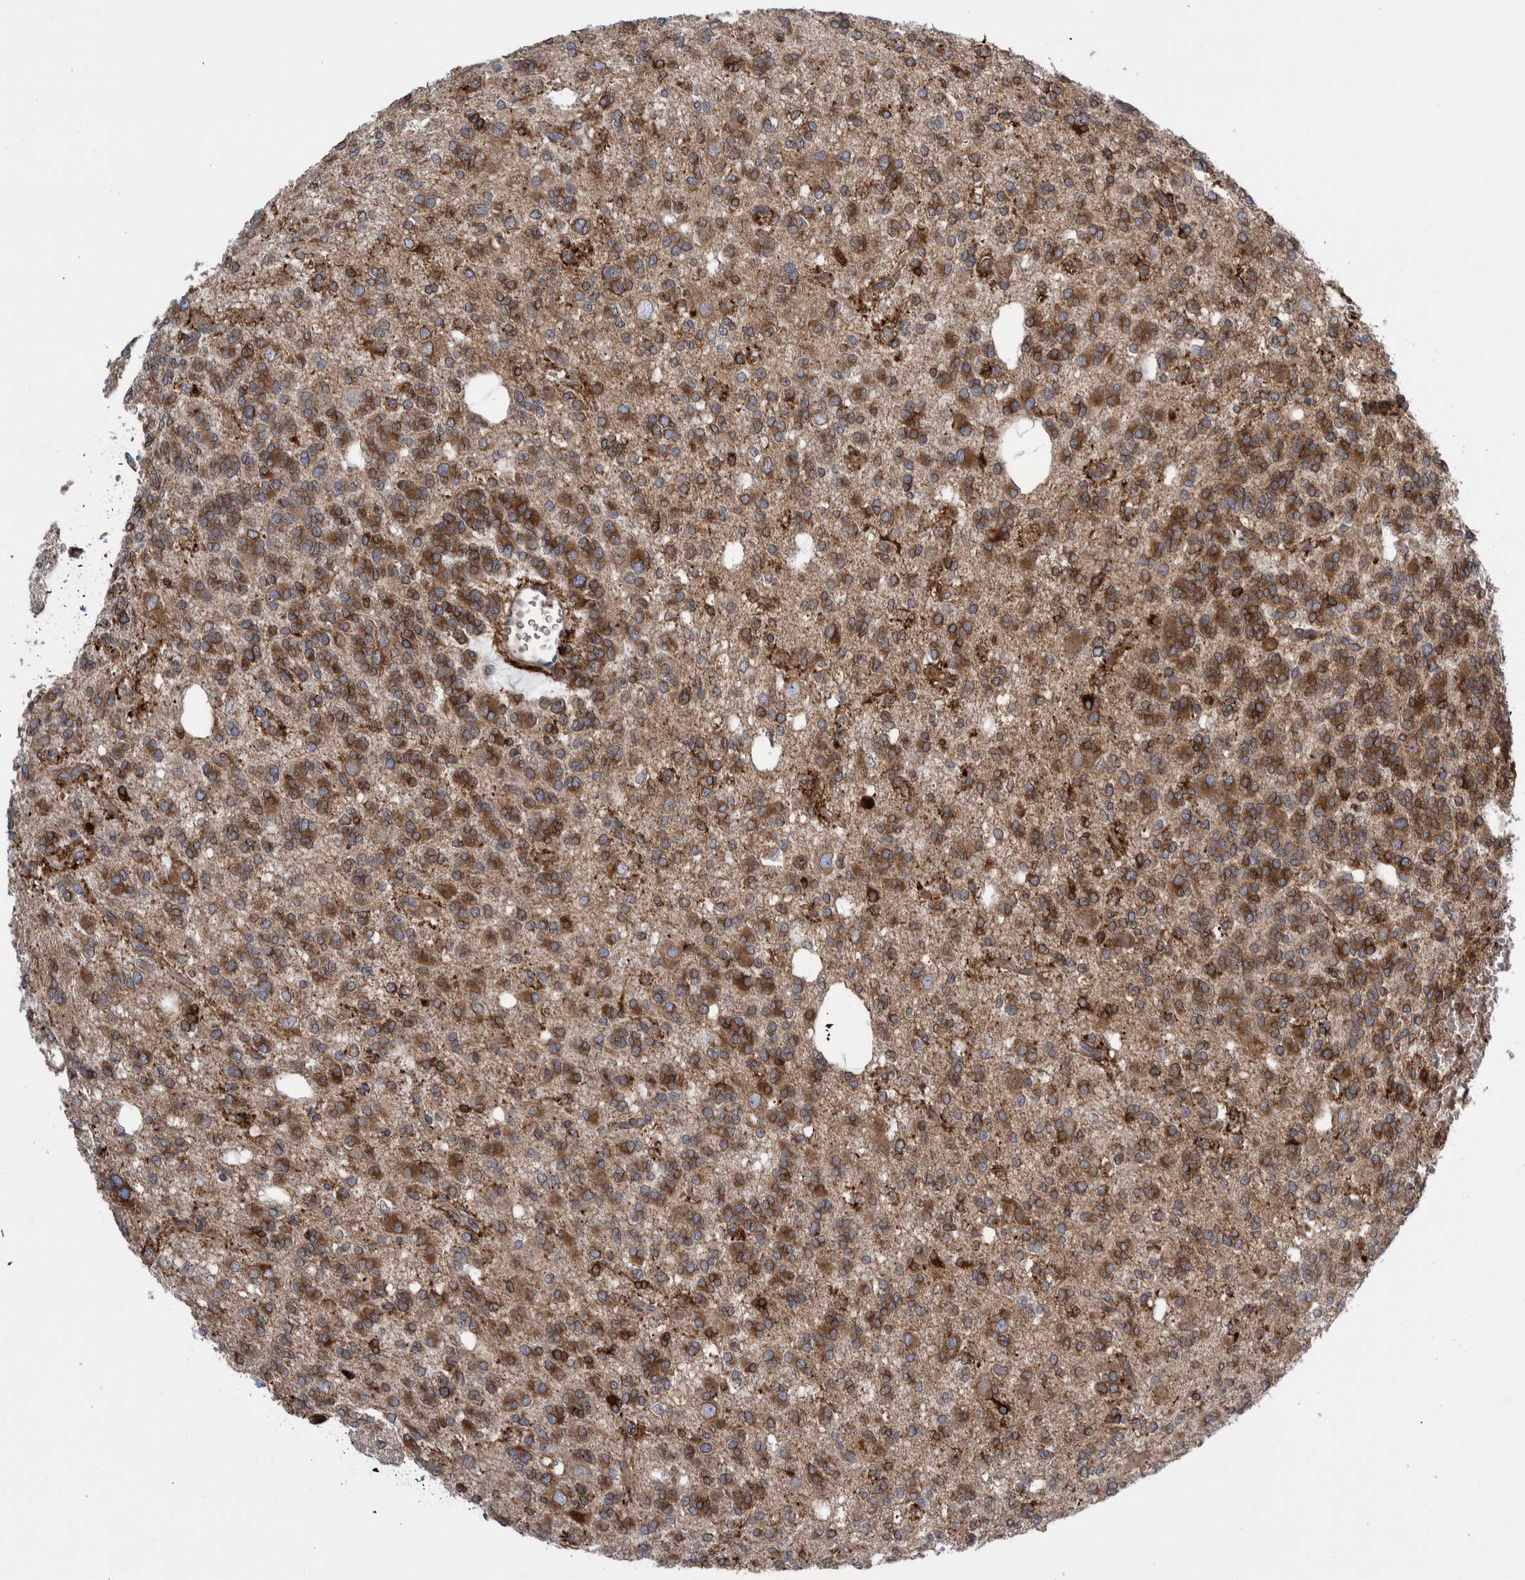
{"staining": {"intensity": "moderate", "quantity": ">75%", "location": "cytoplasmic/membranous"}, "tissue": "glioma", "cell_type": "Tumor cells", "image_type": "cancer", "snomed": [{"axis": "morphology", "description": "Glioma, malignant, Low grade"}, {"axis": "topography", "description": "Brain"}], "caption": "There is medium levels of moderate cytoplasmic/membranous positivity in tumor cells of malignant glioma (low-grade), as demonstrated by immunohistochemical staining (brown color).", "gene": "THEM6", "patient": {"sex": "male", "age": 38}}